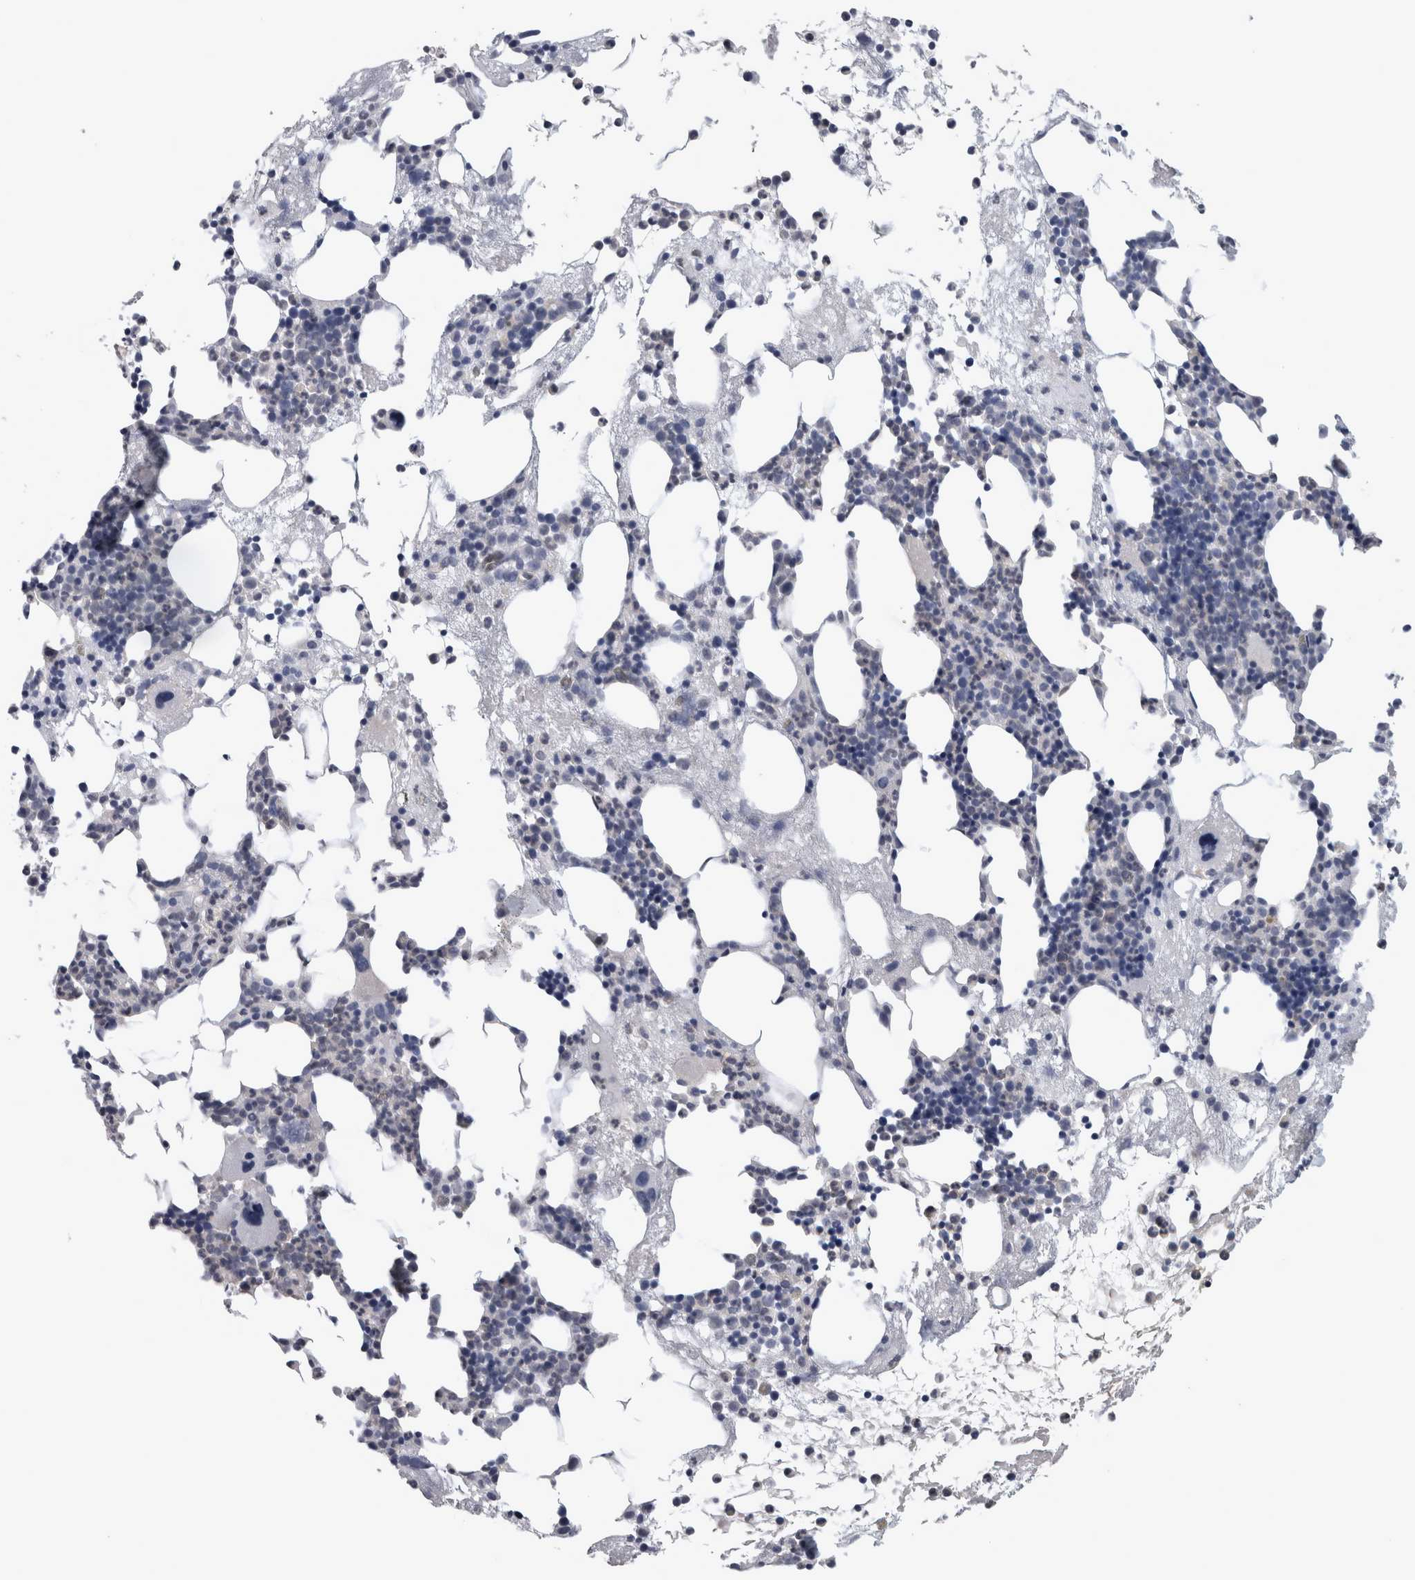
{"staining": {"intensity": "negative", "quantity": "none", "location": "none"}, "tissue": "bone marrow", "cell_type": "Hematopoietic cells", "image_type": "normal", "snomed": [{"axis": "morphology", "description": "Normal tissue, NOS"}, {"axis": "morphology", "description": "Inflammation, NOS"}, {"axis": "topography", "description": "Bone marrow"}], "caption": "Immunohistochemical staining of normal human bone marrow demonstrates no significant positivity in hematopoietic cells. Brightfield microscopy of immunohistochemistry stained with DAB (brown) and hematoxylin (blue), captured at high magnification.", "gene": "NAPRT", "patient": {"sex": "female", "age": 81}}